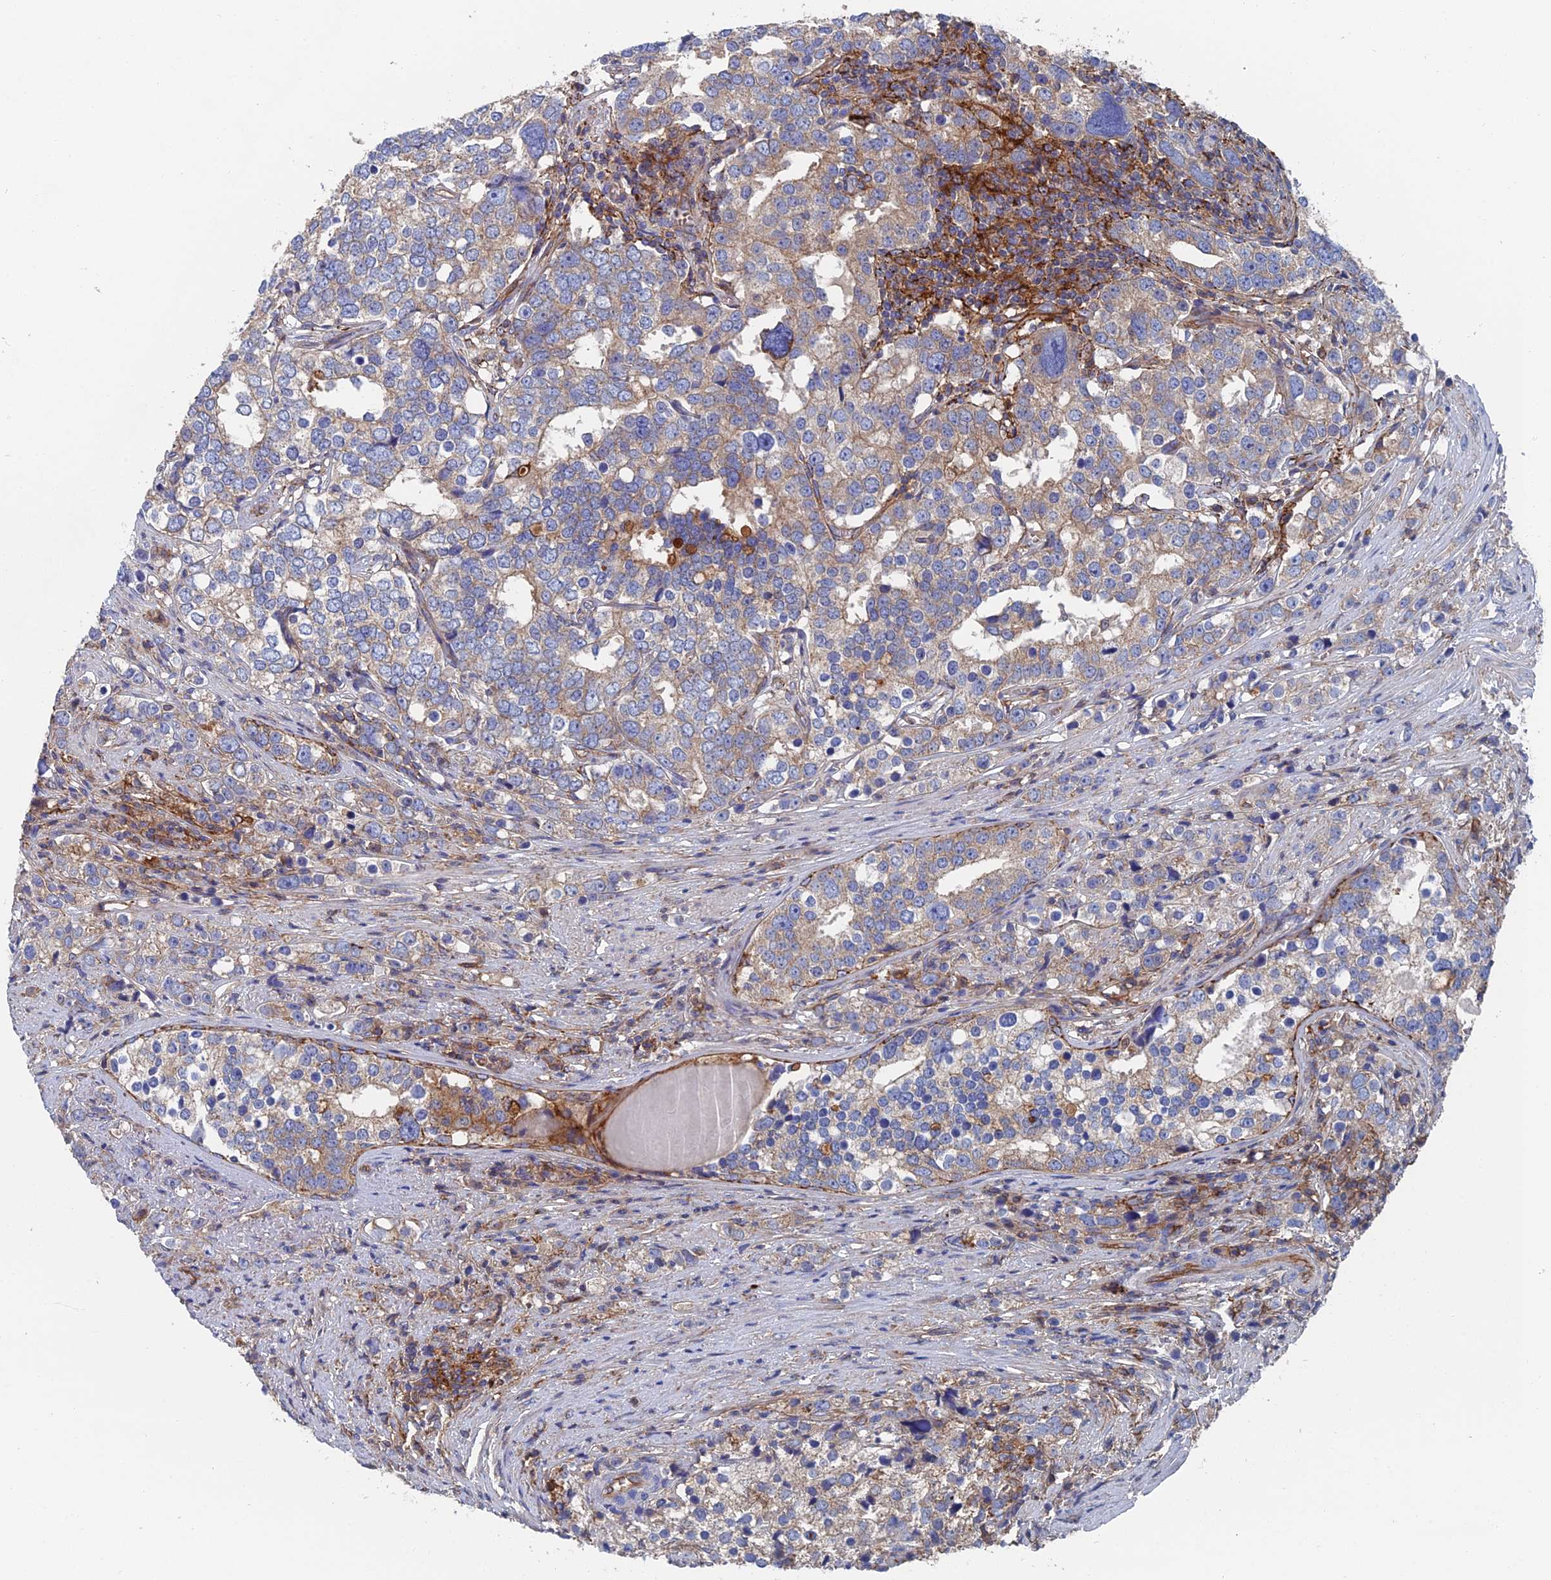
{"staining": {"intensity": "weak", "quantity": "<25%", "location": "cytoplasmic/membranous"}, "tissue": "prostate cancer", "cell_type": "Tumor cells", "image_type": "cancer", "snomed": [{"axis": "morphology", "description": "Adenocarcinoma, High grade"}, {"axis": "topography", "description": "Prostate"}], "caption": "Tumor cells show no significant expression in prostate cancer (high-grade adenocarcinoma).", "gene": "SNX11", "patient": {"sex": "male", "age": 71}}